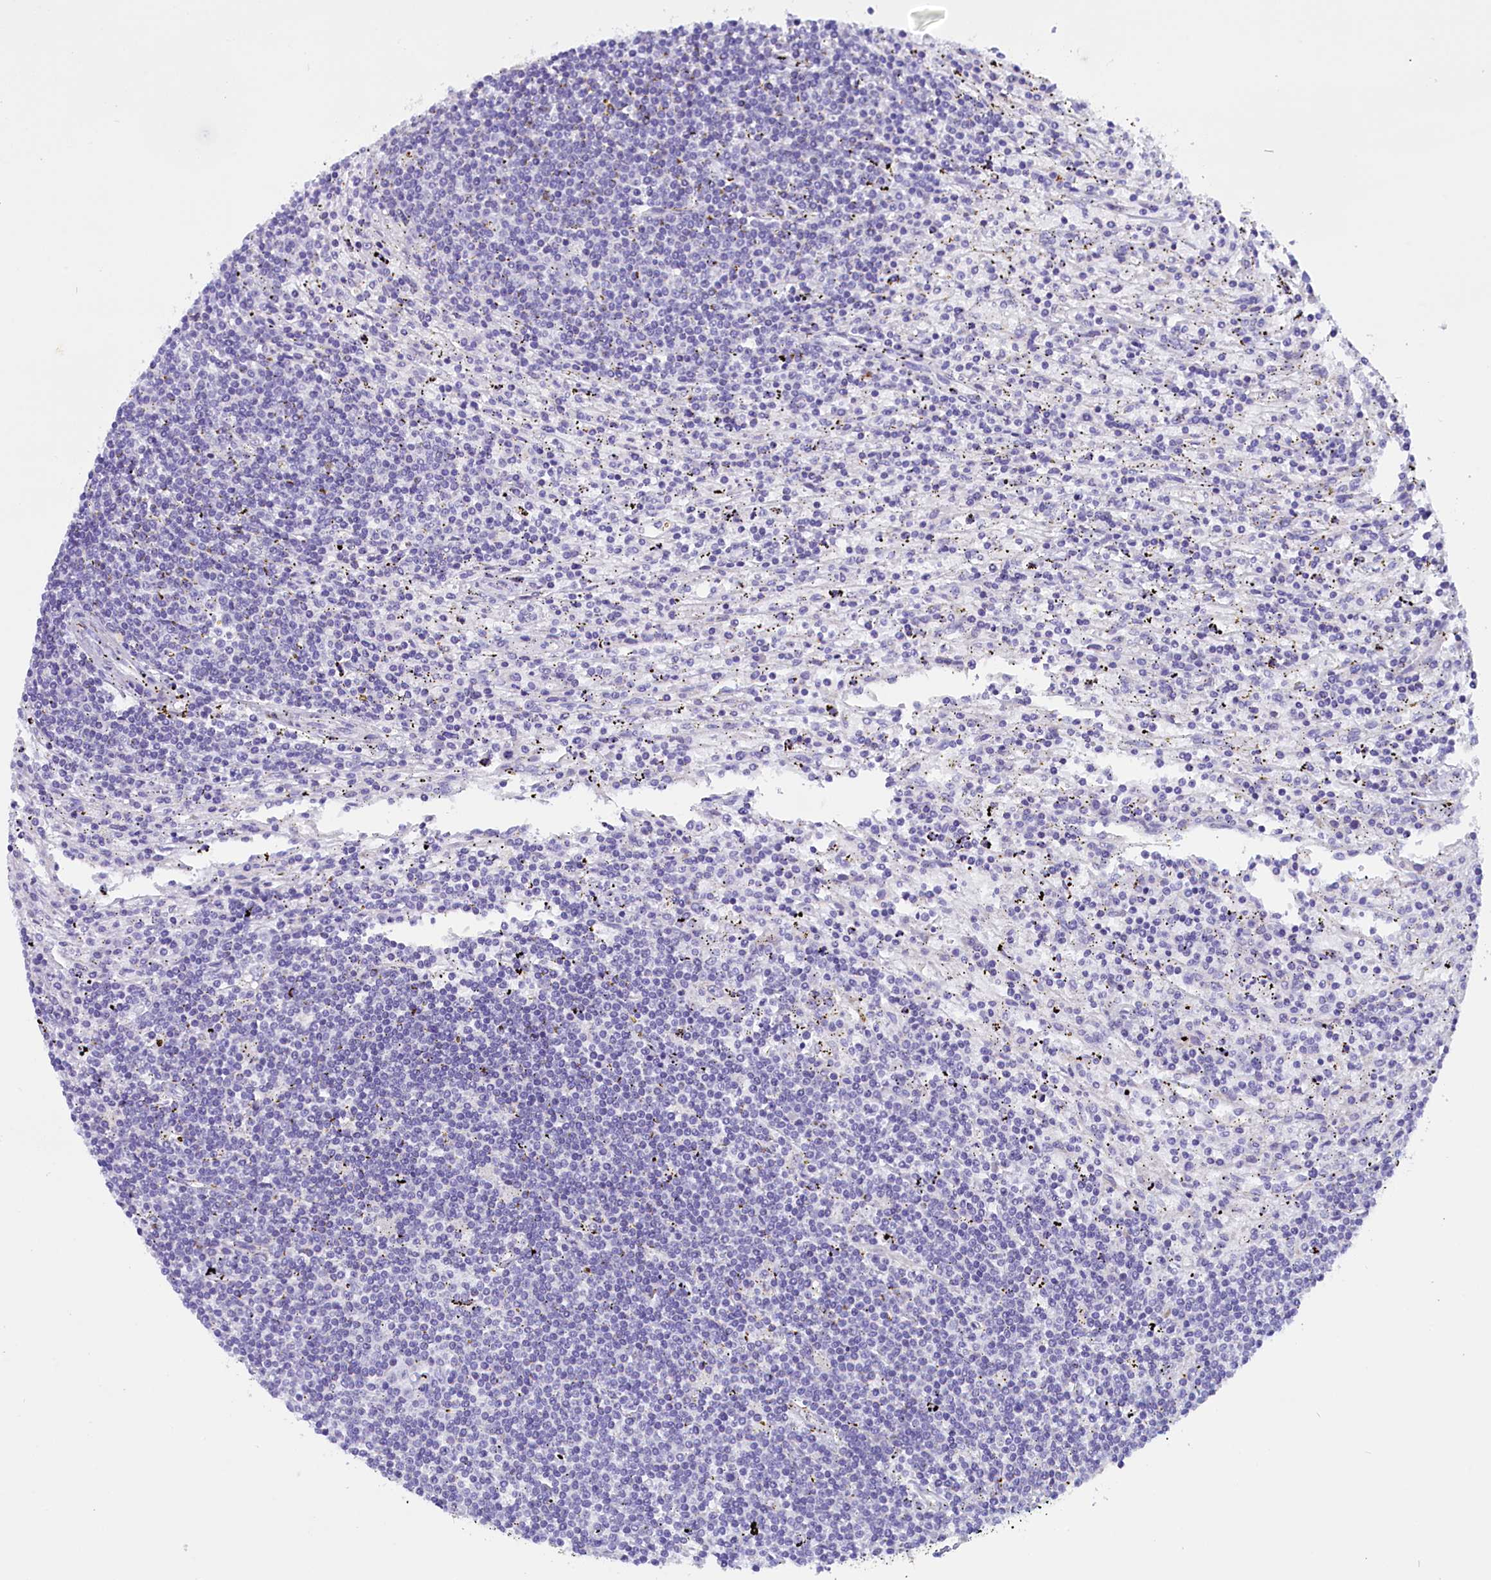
{"staining": {"intensity": "negative", "quantity": "none", "location": "none"}, "tissue": "lymphoma", "cell_type": "Tumor cells", "image_type": "cancer", "snomed": [{"axis": "morphology", "description": "Malignant lymphoma, non-Hodgkin's type, Low grade"}, {"axis": "topography", "description": "Spleen"}], "caption": "Lymphoma was stained to show a protein in brown. There is no significant positivity in tumor cells.", "gene": "RTTN", "patient": {"sex": "male", "age": 76}}